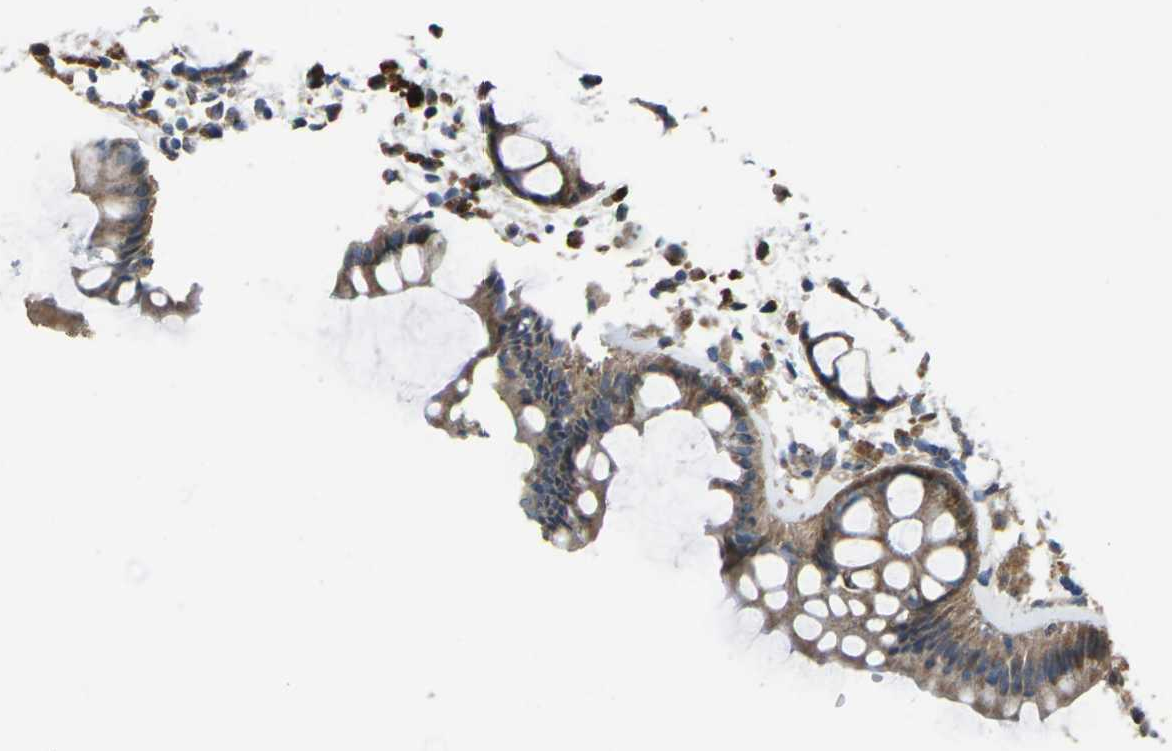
{"staining": {"intensity": "moderate", "quantity": ">75%", "location": "cytoplasmic/membranous"}, "tissue": "rectum", "cell_type": "Glandular cells", "image_type": "normal", "snomed": [{"axis": "morphology", "description": "Normal tissue, NOS"}, {"axis": "topography", "description": "Rectum"}], "caption": "Normal rectum shows moderate cytoplasmic/membranous expression in about >75% of glandular cells (IHC, brightfield microscopy, high magnification)..", "gene": "EDNRA", "patient": {"sex": "female", "age": 66}}